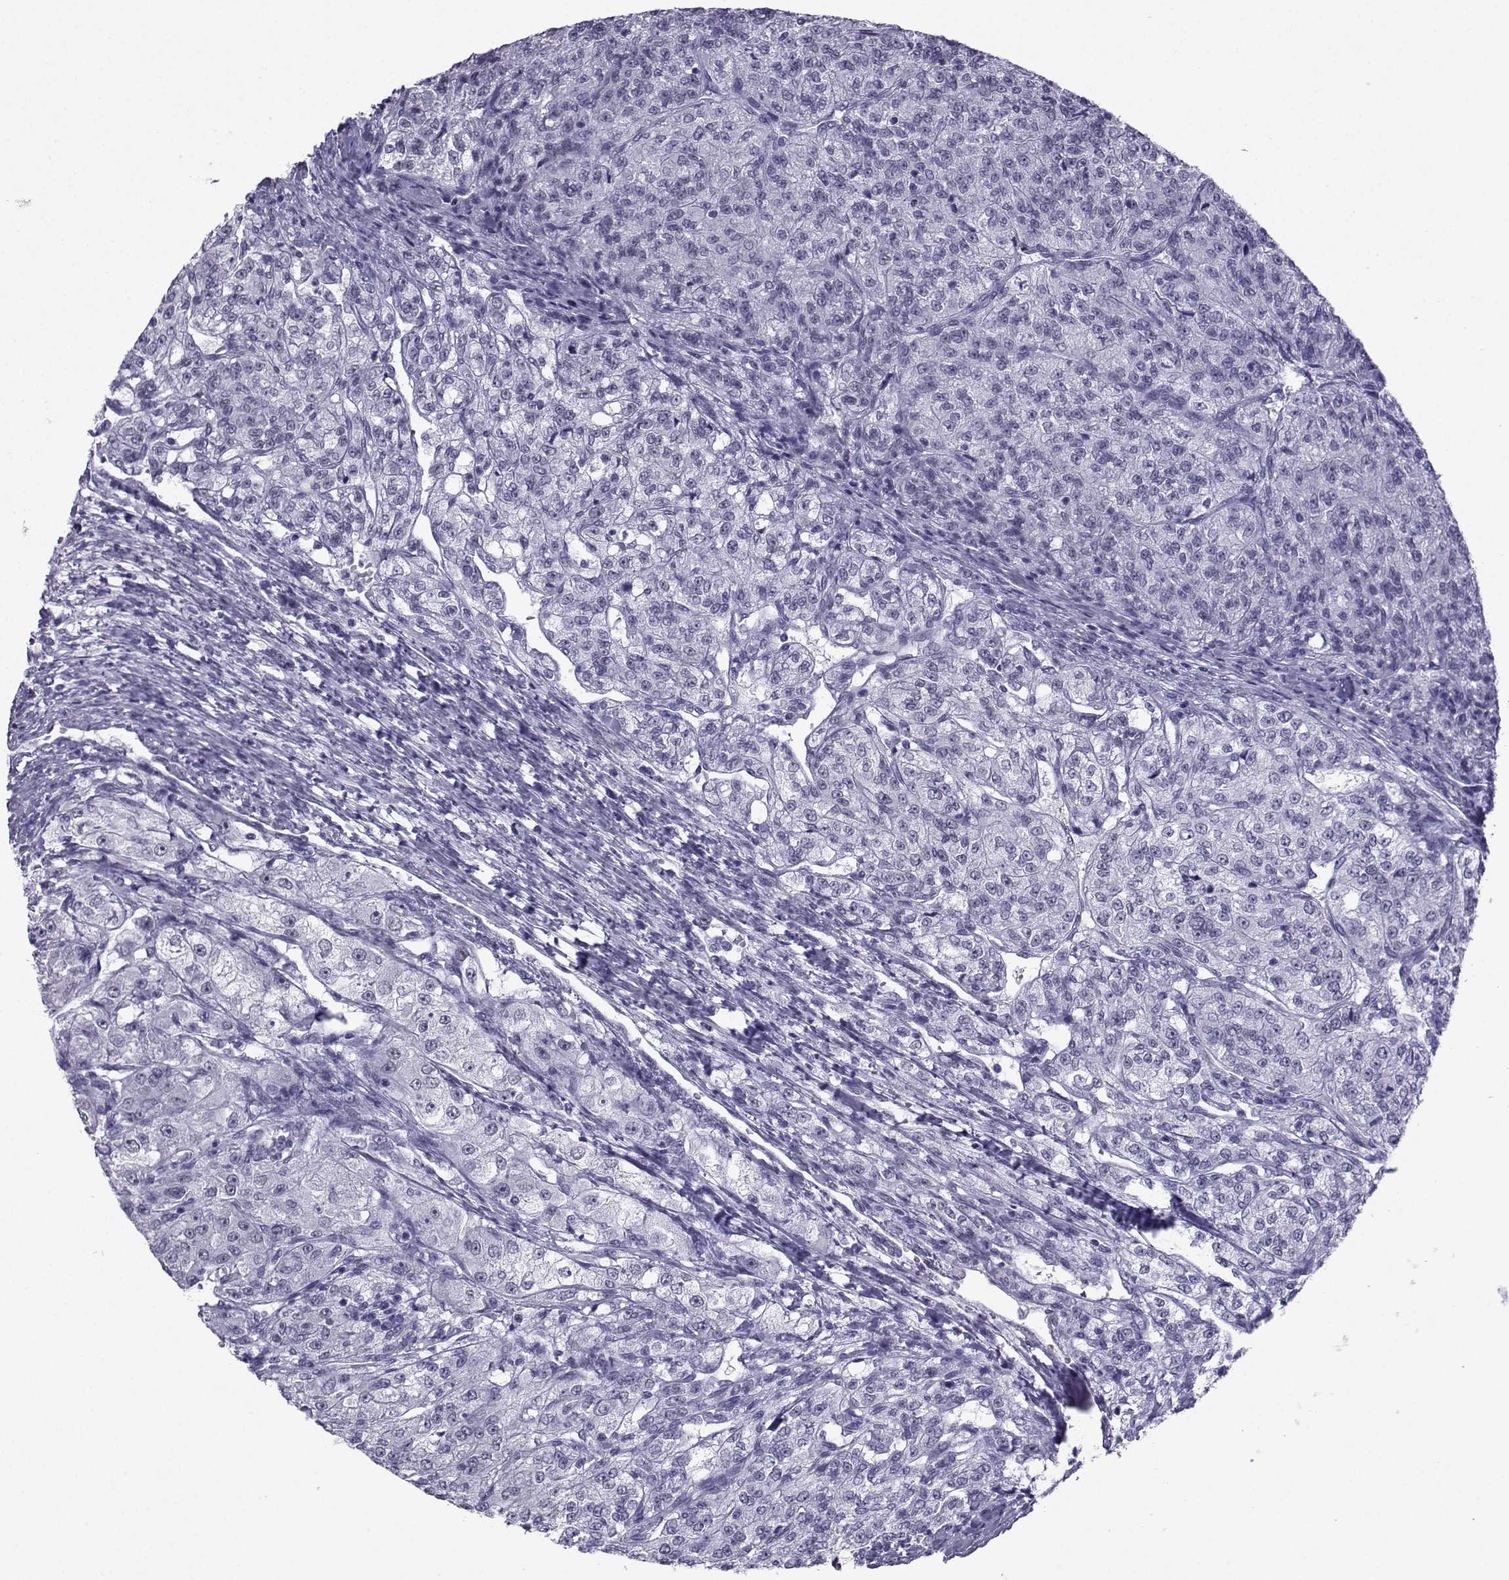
{"staining": {"intensity": "negative", "quantity": "none", "location": "none"}, "tissue": "renal cancer", "cell_type": "Tumor cells", "image_type": "cancer", "snomed": [{"axis": "morphology", "description": "Adenocarcinoma, NOS"}, {"axis": "topography", "description": "Kidney"}], "caption": "IHC image of neoplastic tissue: adenocarcinoma (renal) stained with DAB (3,3'-diaminobenzidine) exhibits no significant protein expression in tumor cells. (Brightfield microscopy of DAB immunohistochemistry at high magnification).", "gene": "LORICRIN", "patient": {"sex": "female", "age": 63}}